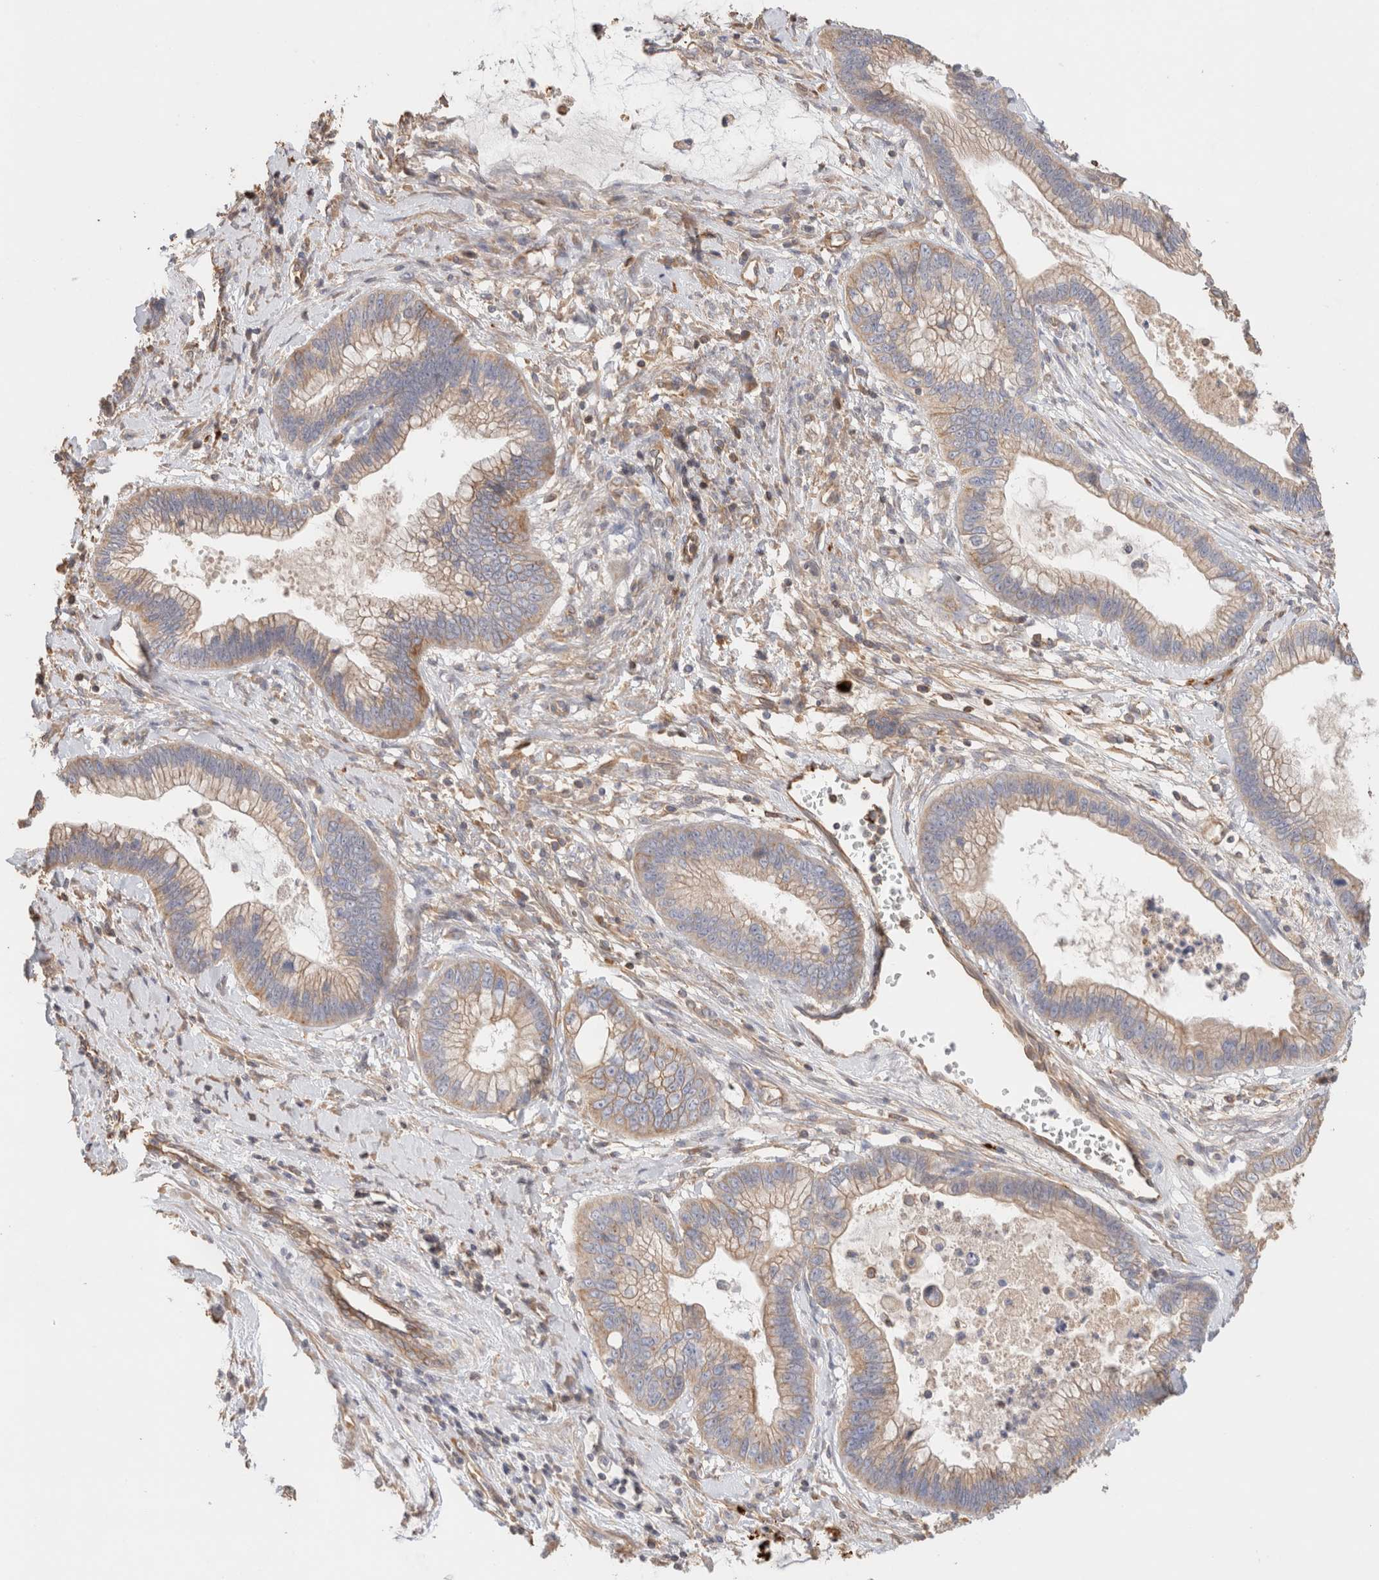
{"staining": {"intensity": "weak", "quantity": ">75%", "location": "cytoplasmic/membranous"}, "tissue": "cervical cancer", "cell_type": "Tumor cells", "image_type": "cancer", "snomed": [{"axis": "morphology", "description": "Adenocarcinoma, NOS"}, {"axis": "topography", "description": "Cervix"}], "caption": "A brown stain labels weak cytoplasmic/membranous expression of a protein in adenocarcinoma (cervical) tumor cells.", "gene": "PROS1", "patient": {"sex": "female", "age": 44}}